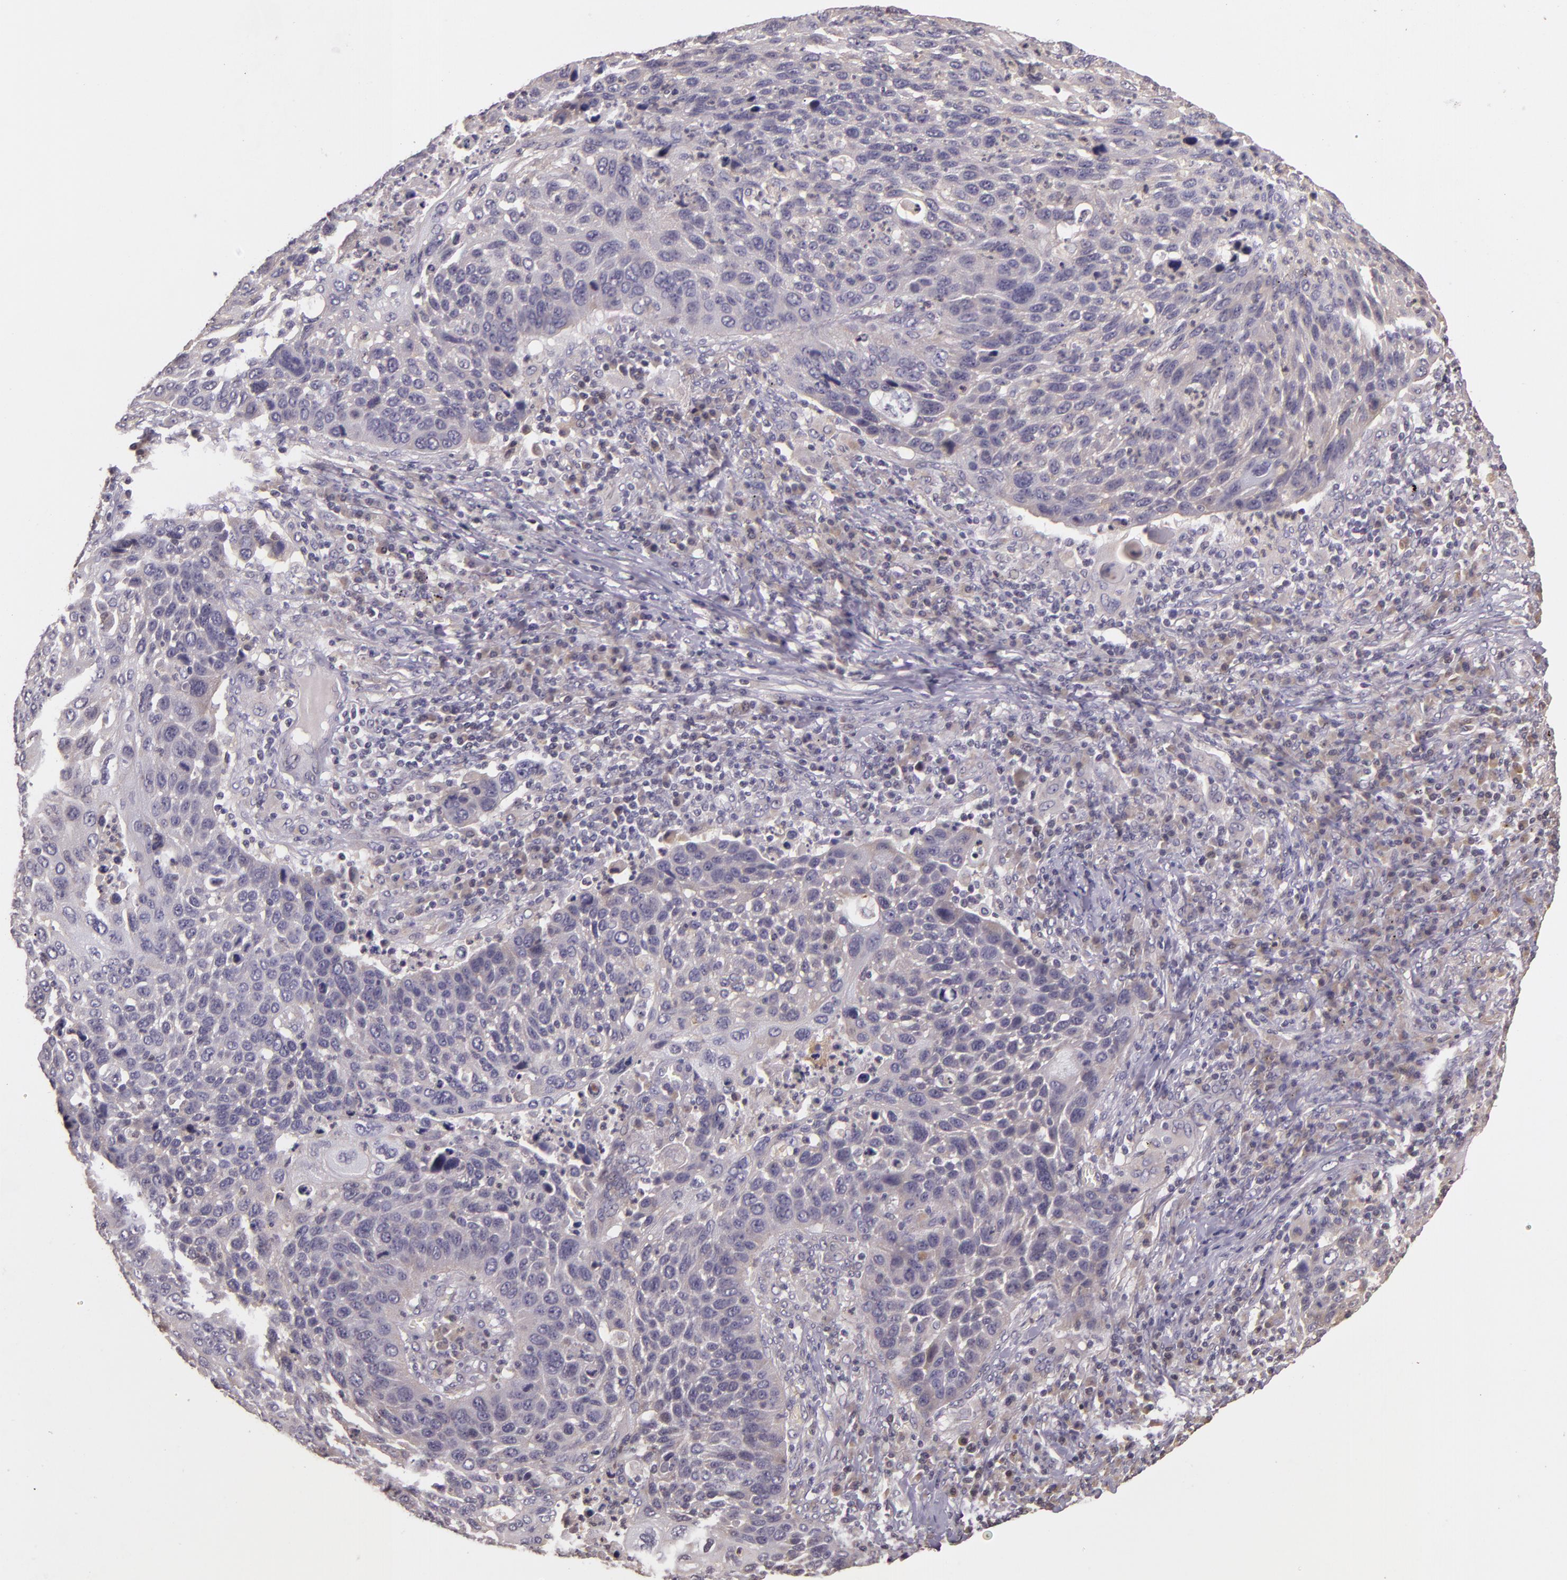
{"staining": {"intensity": "negative", "quantity": "none", "location": "none"}, "tissue": "lung cancer", "cell_type": "Tumor cells", "image_type": "cancer", "snomed": [{"axis": "morphology", "description": "Squamous cell carcinoma, NOS"}, {"axis": "topography", "description": "Lung"}], "caption": "An immunohistochemistry (IHC) histopathology image of lung squamous cell carcinoma is shown. There is no staining in tumor cells of lung squamous cell carcinoma.", "gene": "ARMH4", "patient": {"sex": "male", "age": 68}}